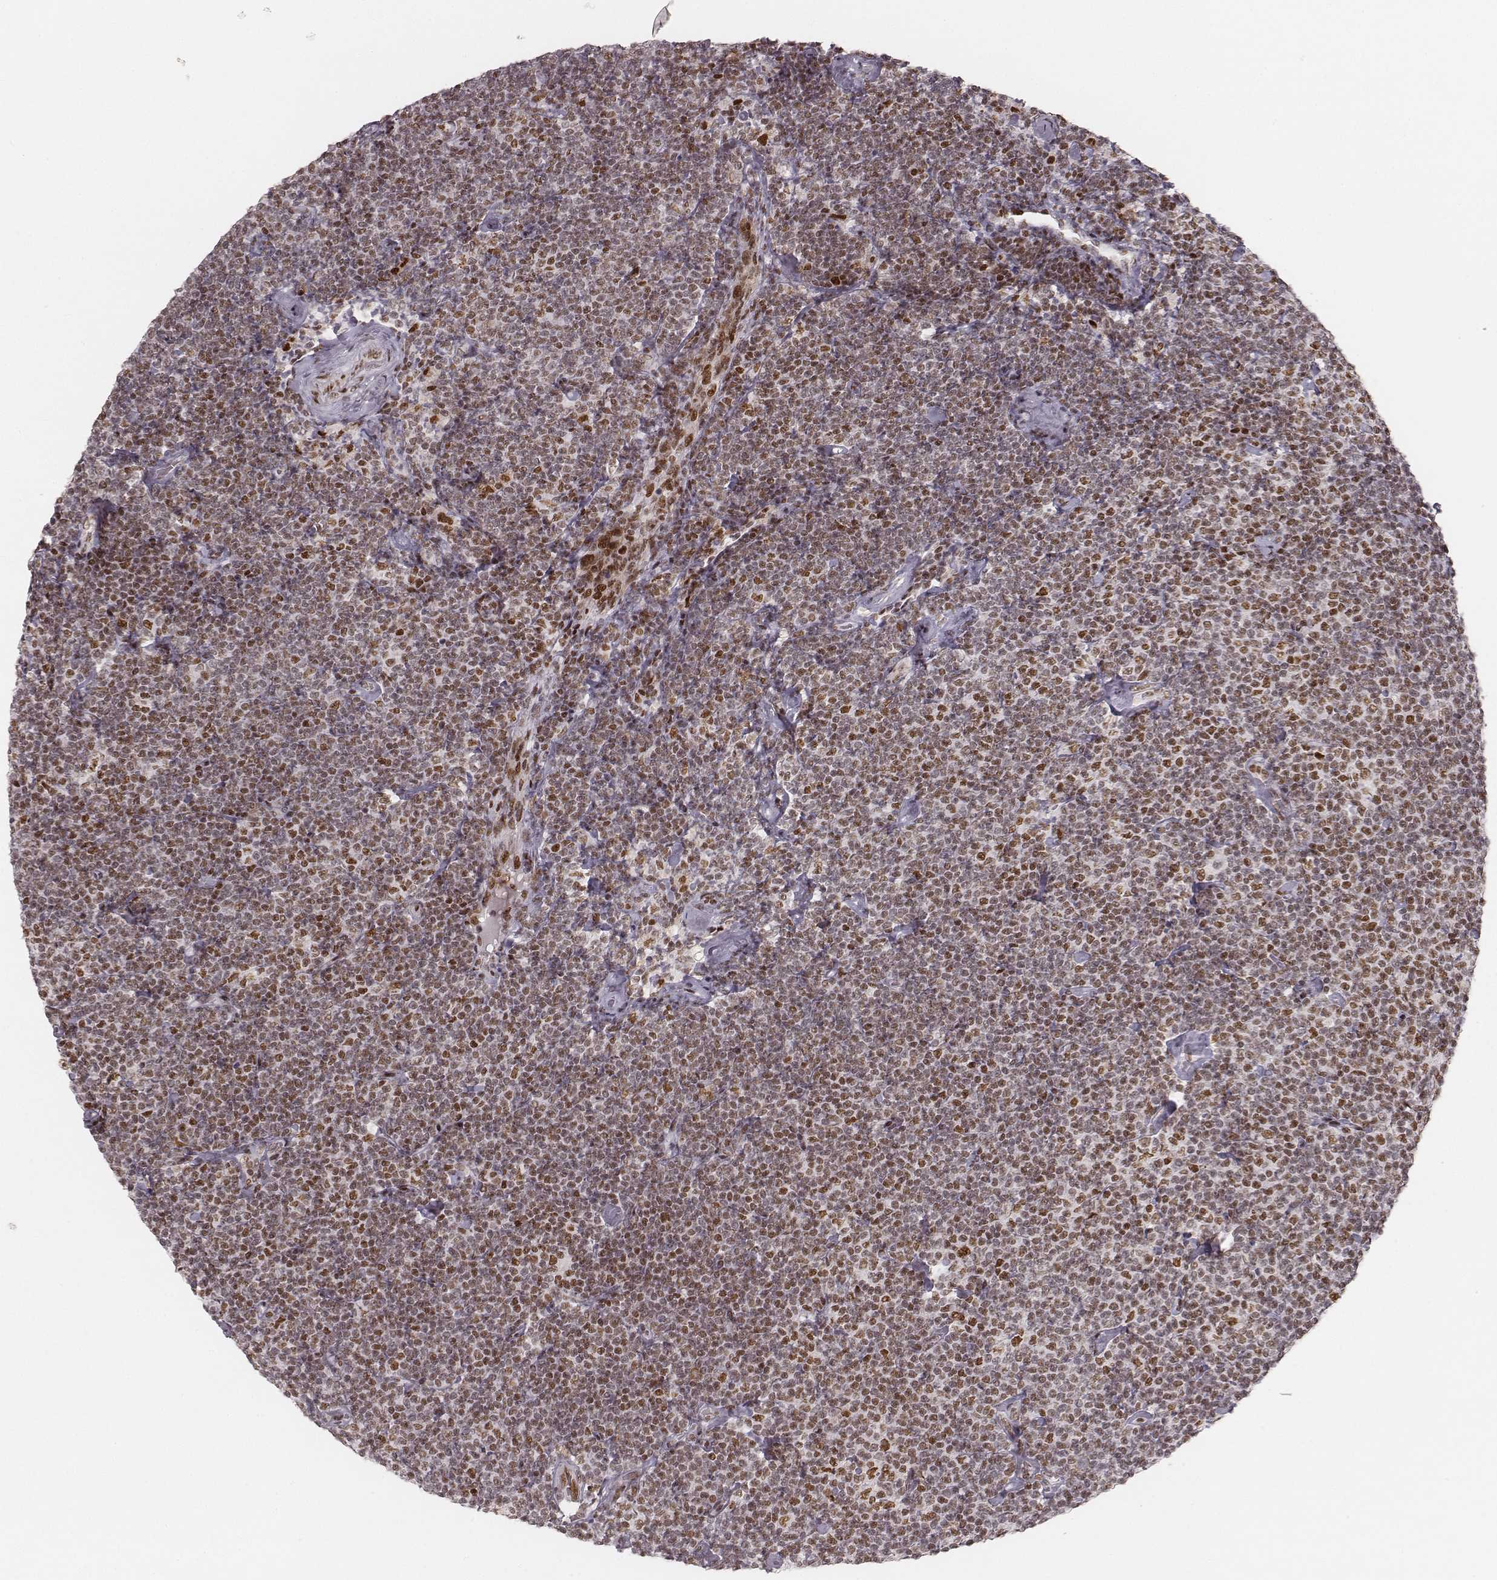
{"staining": {"intensity": "moderate", "quantity": ">75%", "location": "nuclear"}, "tissue": "lymphoma", "cell_type": "Tumor cells", "image_type": "cancer", "snomed": [{"axis": "morphology", "description": "Malignant lymphoma, non-Hodgkin's type, Low grade"}, {"axis": "topography", "description": "Lymph node"}], "caption": "This histopathology image shows IHC staining of lymphoma, with medium moderate nuclear staining in about >75% of tumor cells.", "gene": "HNRNPC", "patient": {"sex": "male", "age": 81}}